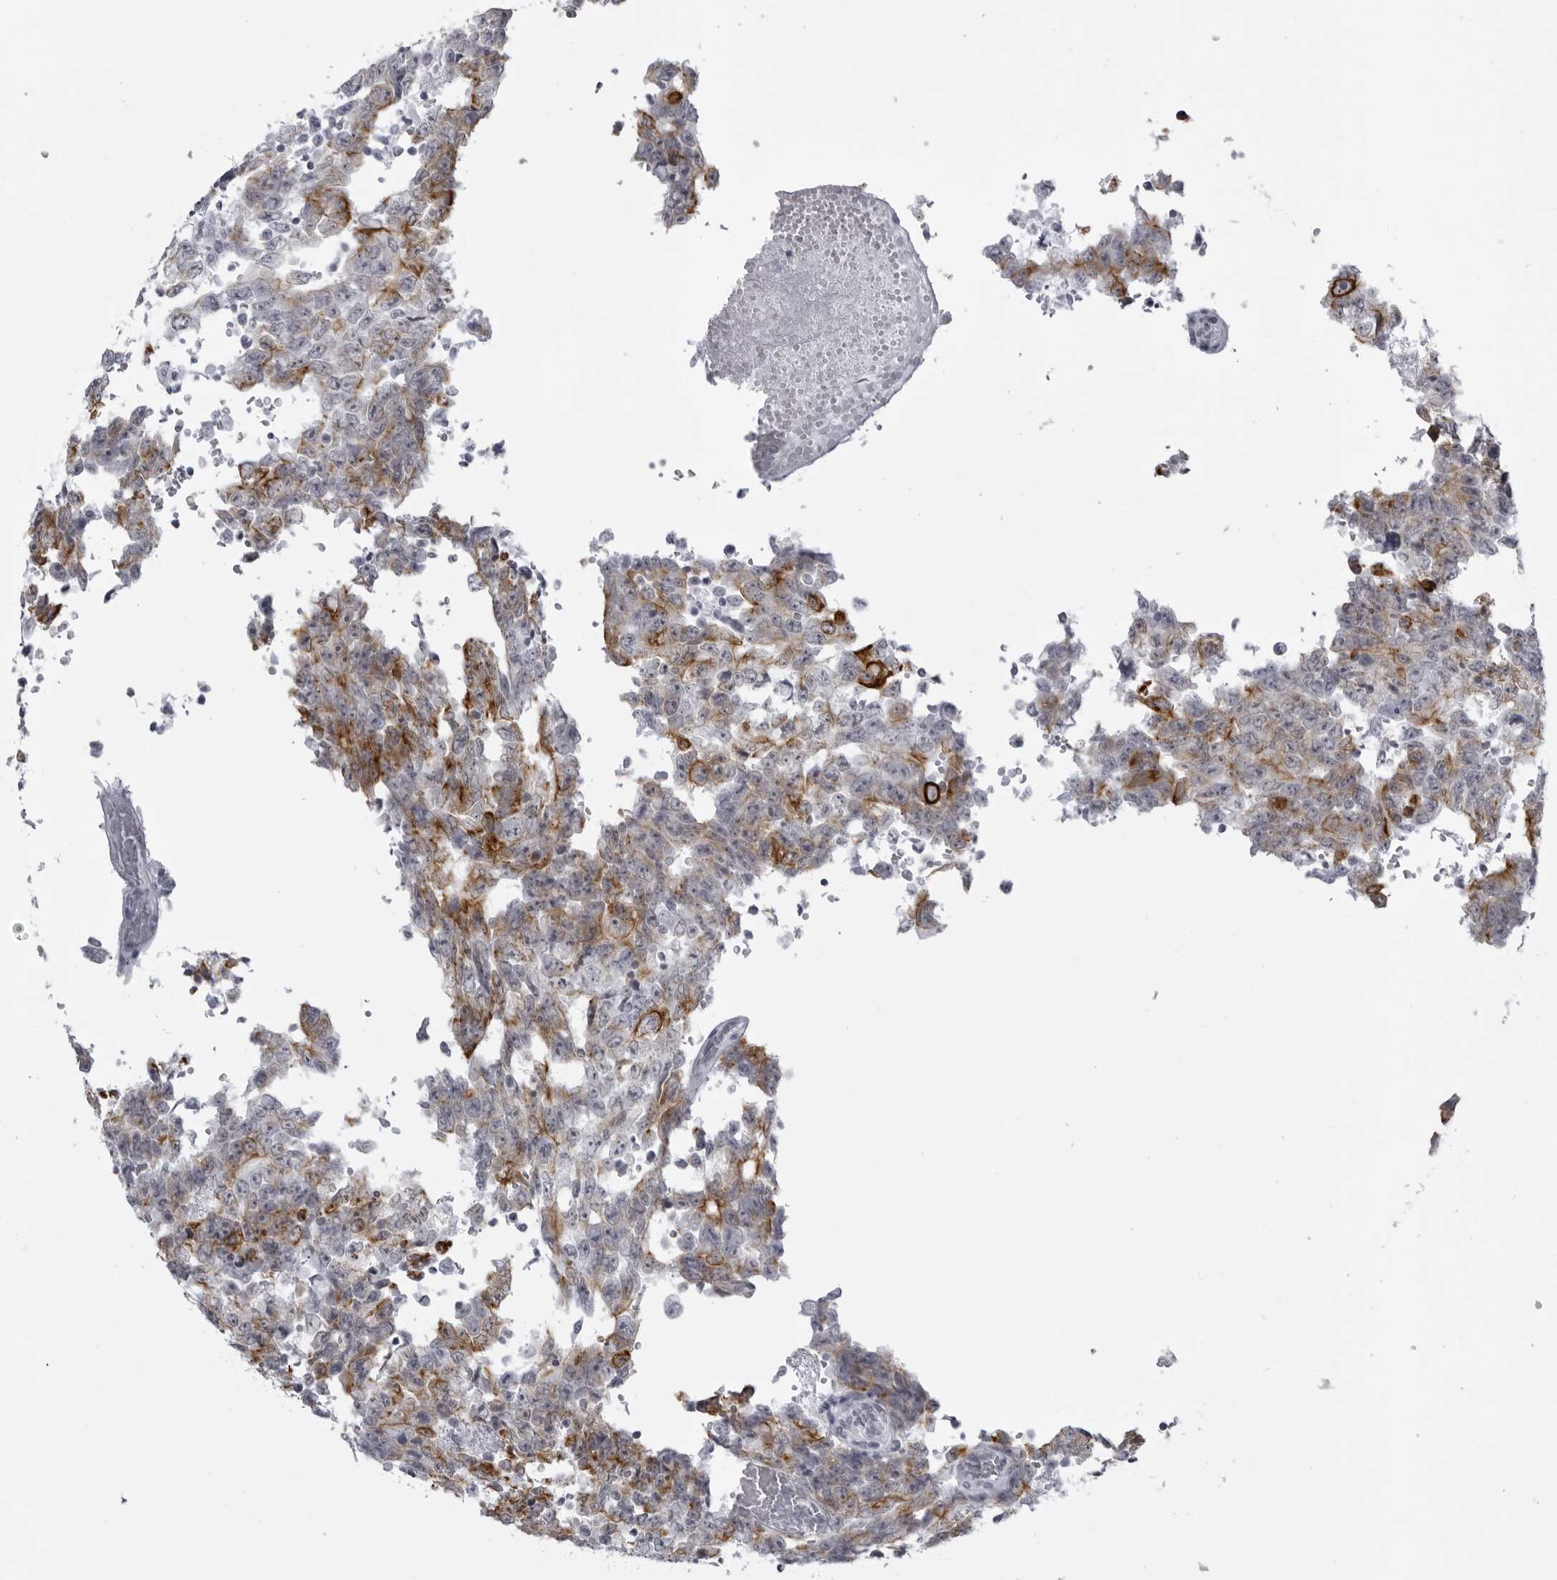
{"staining": {"intensity": "moderate", "quantity": "25%-75%", "location": "cytoplasmic/membranous"}, "tissue": "testis cancer", "cell_type": "Tumor cells", "image_type": "cancer", "snomed": [{"axis": "morphology", "description": "Carcinoma, Embryonal, NOS"}, {"axis": "topography", "description": "Testis"}], "caption": "Immunohistochemical staining of human testis cancer (embryonal carcinoma) demonstrates medium levels of moderate cytoplasmic/membranous positivity in approximately 25%-75% of tumor cells. (Stains: DAB in brown, nuclei in blue, Microscopy: brightfield microscopy at high magnification).", "gene": "UROD", "patient": {"sex": "male", "age": 26}}